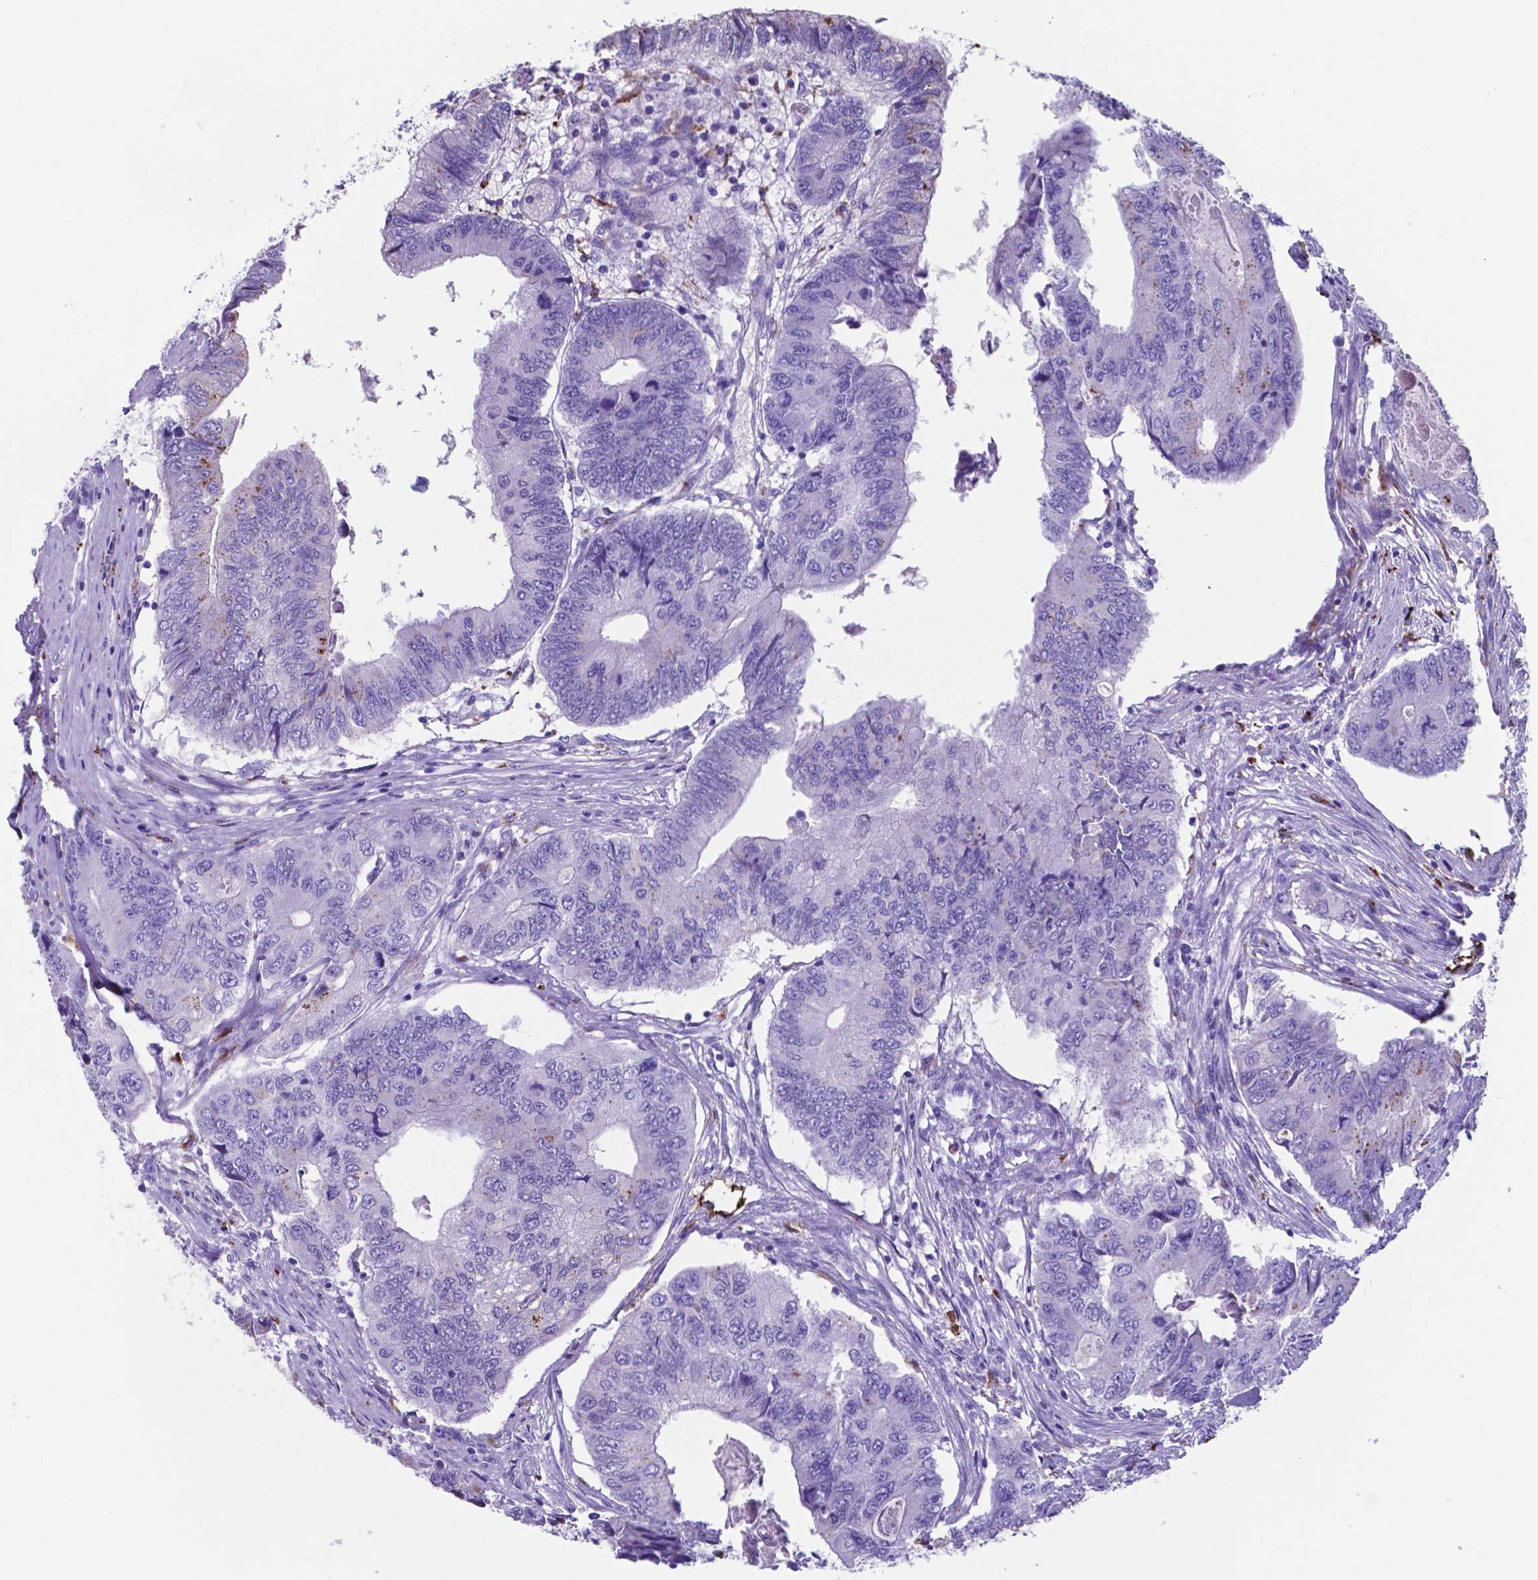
{"staining": {"intensity": "negative", "quantity": "none", "location": "none"}, "tissue": "colorectal cancer", "cell_type": "Tumor cells", "image_type": "cancer", "snomed": [{"axis": "morphology", "description": "Adenocarcinoma, NOS"}, {"axis": "topography", "description": "Colon"}], "caption": "Tumor cells show no significant positivity in colorectal cancer (adenocarcinoma). (DAB (3,3'-diaminobenzidine) IHC visualized using brightfield microscopy, high magnification).", "gene": "DNAAF8", "patient": {"sex": "male", "age": 53}}